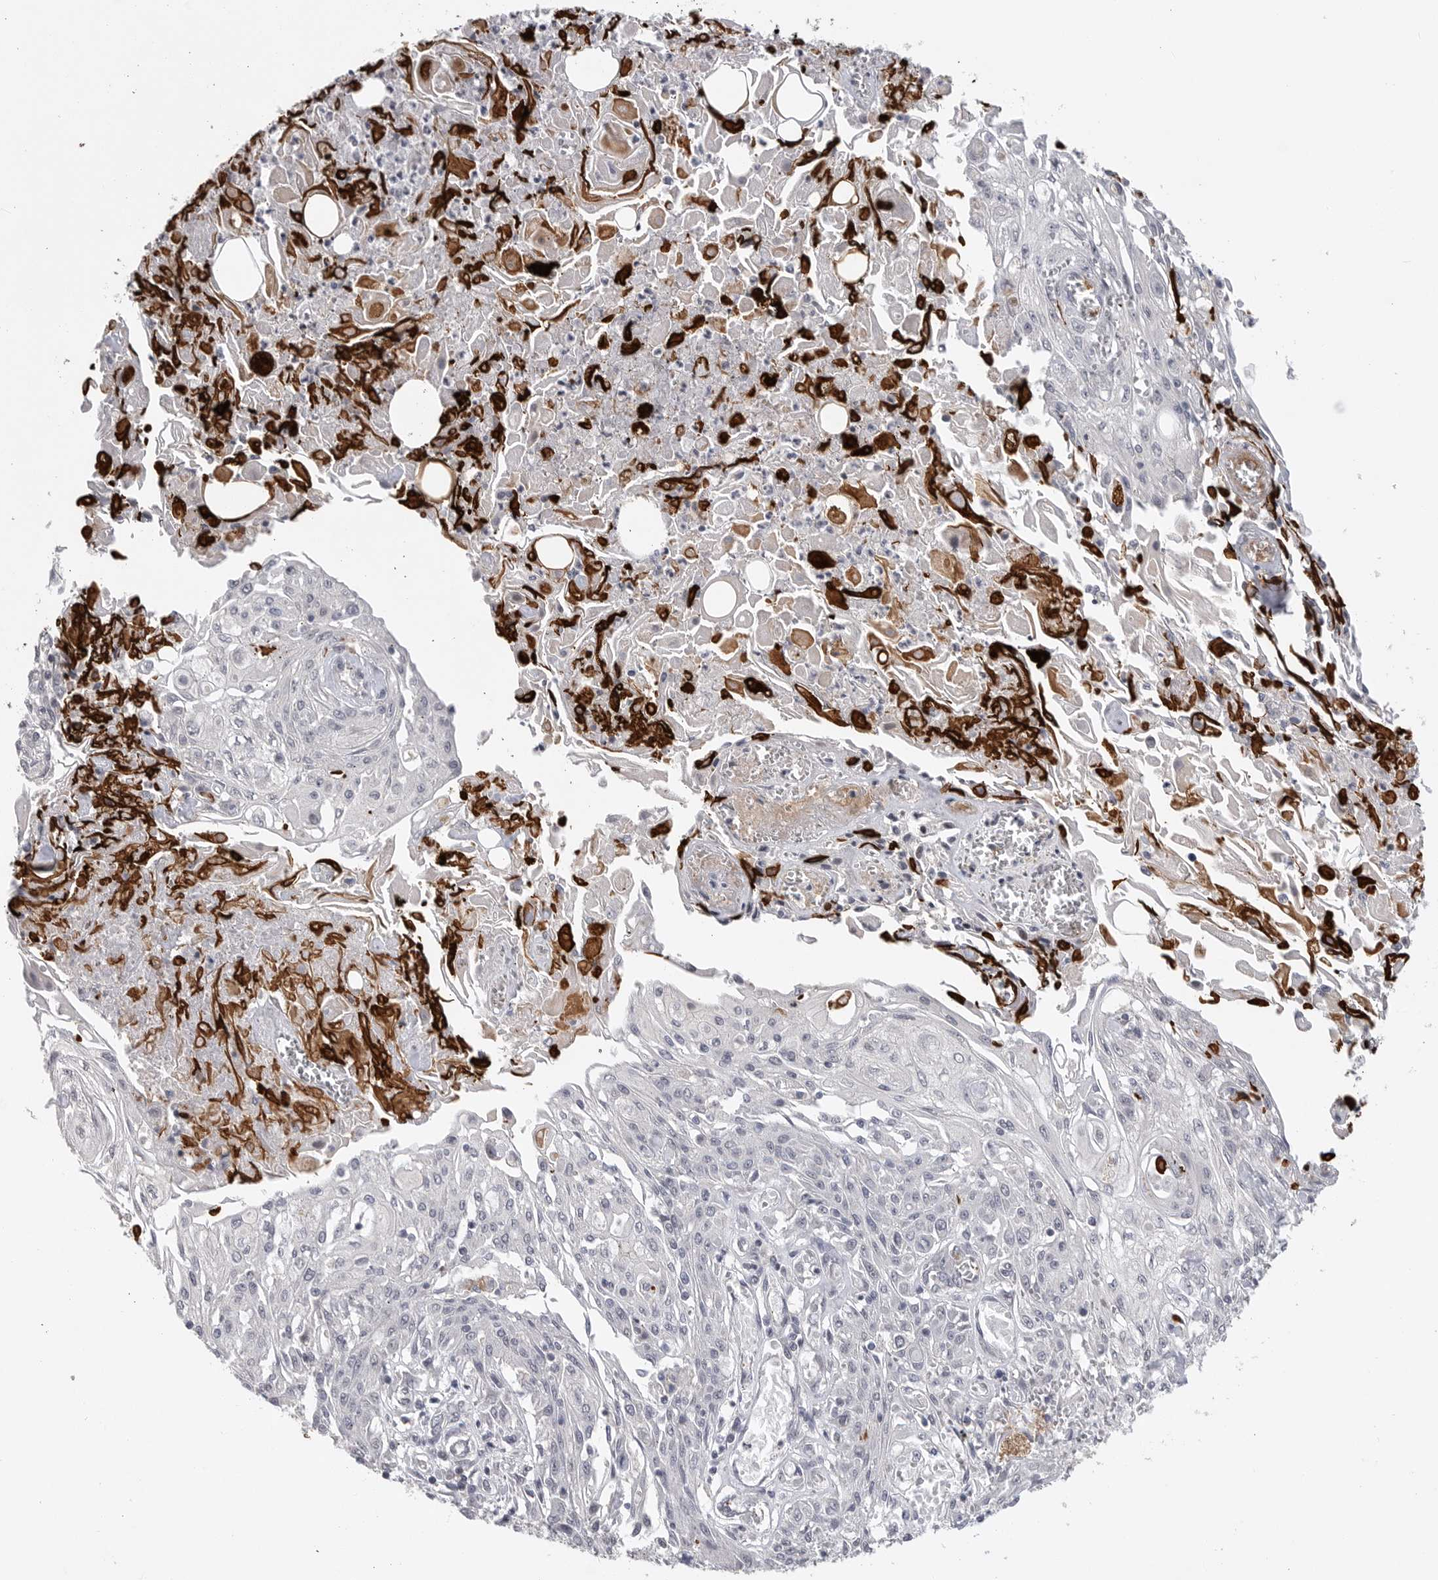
{"staining": {"intensity": "negative", "quantity": "none", "location": "none"}, "tissue": "skin cancer", "cell_type": "Tumor cells", "image_type": "cancer", "snomed": [{"axis": "morphology", "description": "Squamous cell carcinoma, NOS"}, {"axis": "morphology", "description": "Squamous cell carcinoma, metastatic, NOS"}, {"axis": "topography", "description": "Skin"}, {"axis": "topography", "description": "Lymph node"}], "caption": "IHC of squamous cell carcinoma (skin) reveals no expression in tumor cells.", "gene": "FBXO43", "patient": {"sex": "male", "age": 75}}